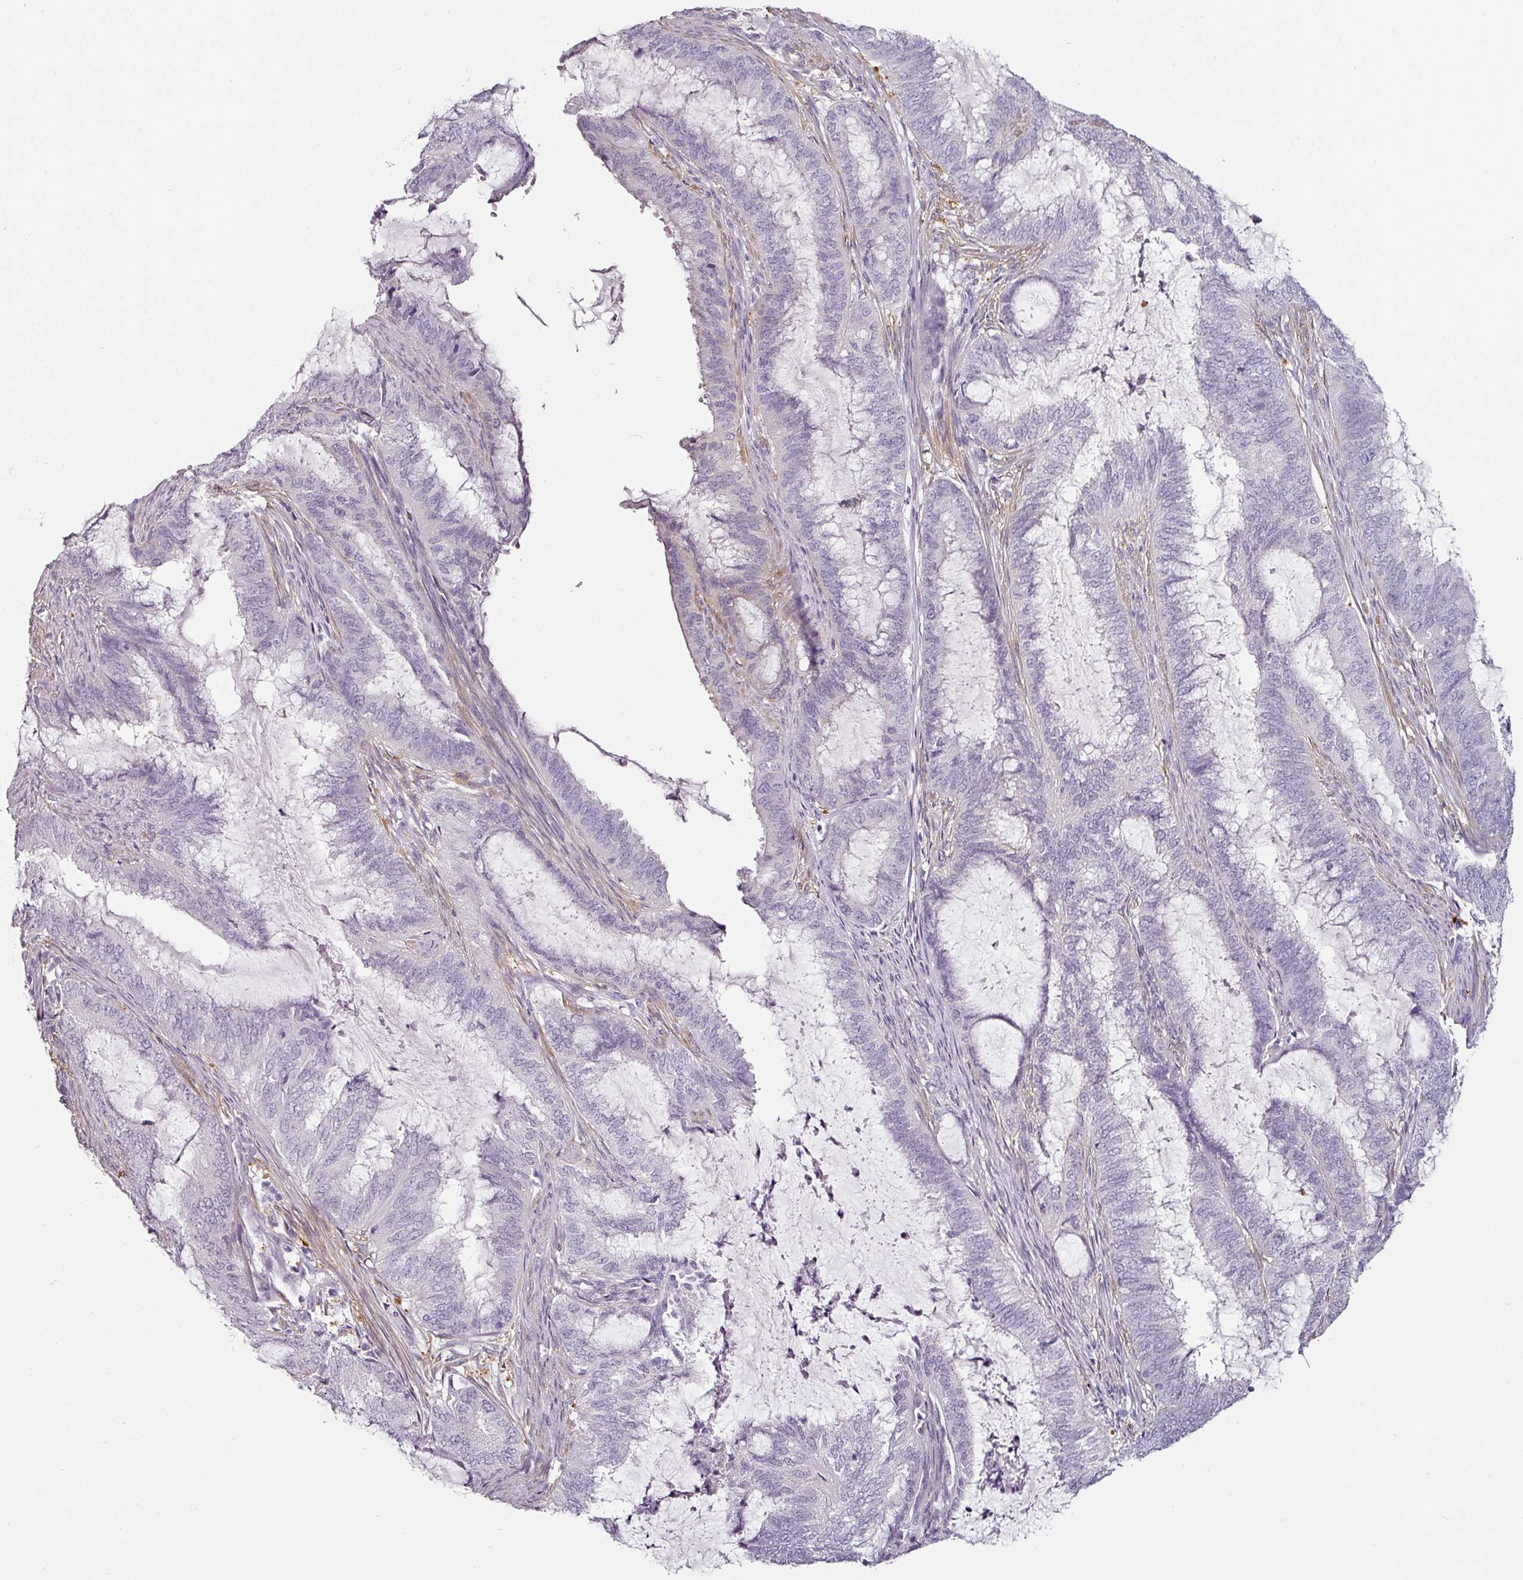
{"staining": {"intensity": "negative", "quantity": "none", "location": "none"}, "tissue": "endometrial cancer", "cell_type": "Tumor cells", "image_type": "cancer", "snomed": [{"axis": "morphology", "description": "Adenocarcinoma, NOS"}, {"axis": "topography", "description": "Endometrium"}], "caption": "Endometrial adenocarcinoma was stained to show a protein in brown. There is no significant staining in tumor cells.", "gene": "CAP2", "patient": {"sex": "female", "age": 51}}